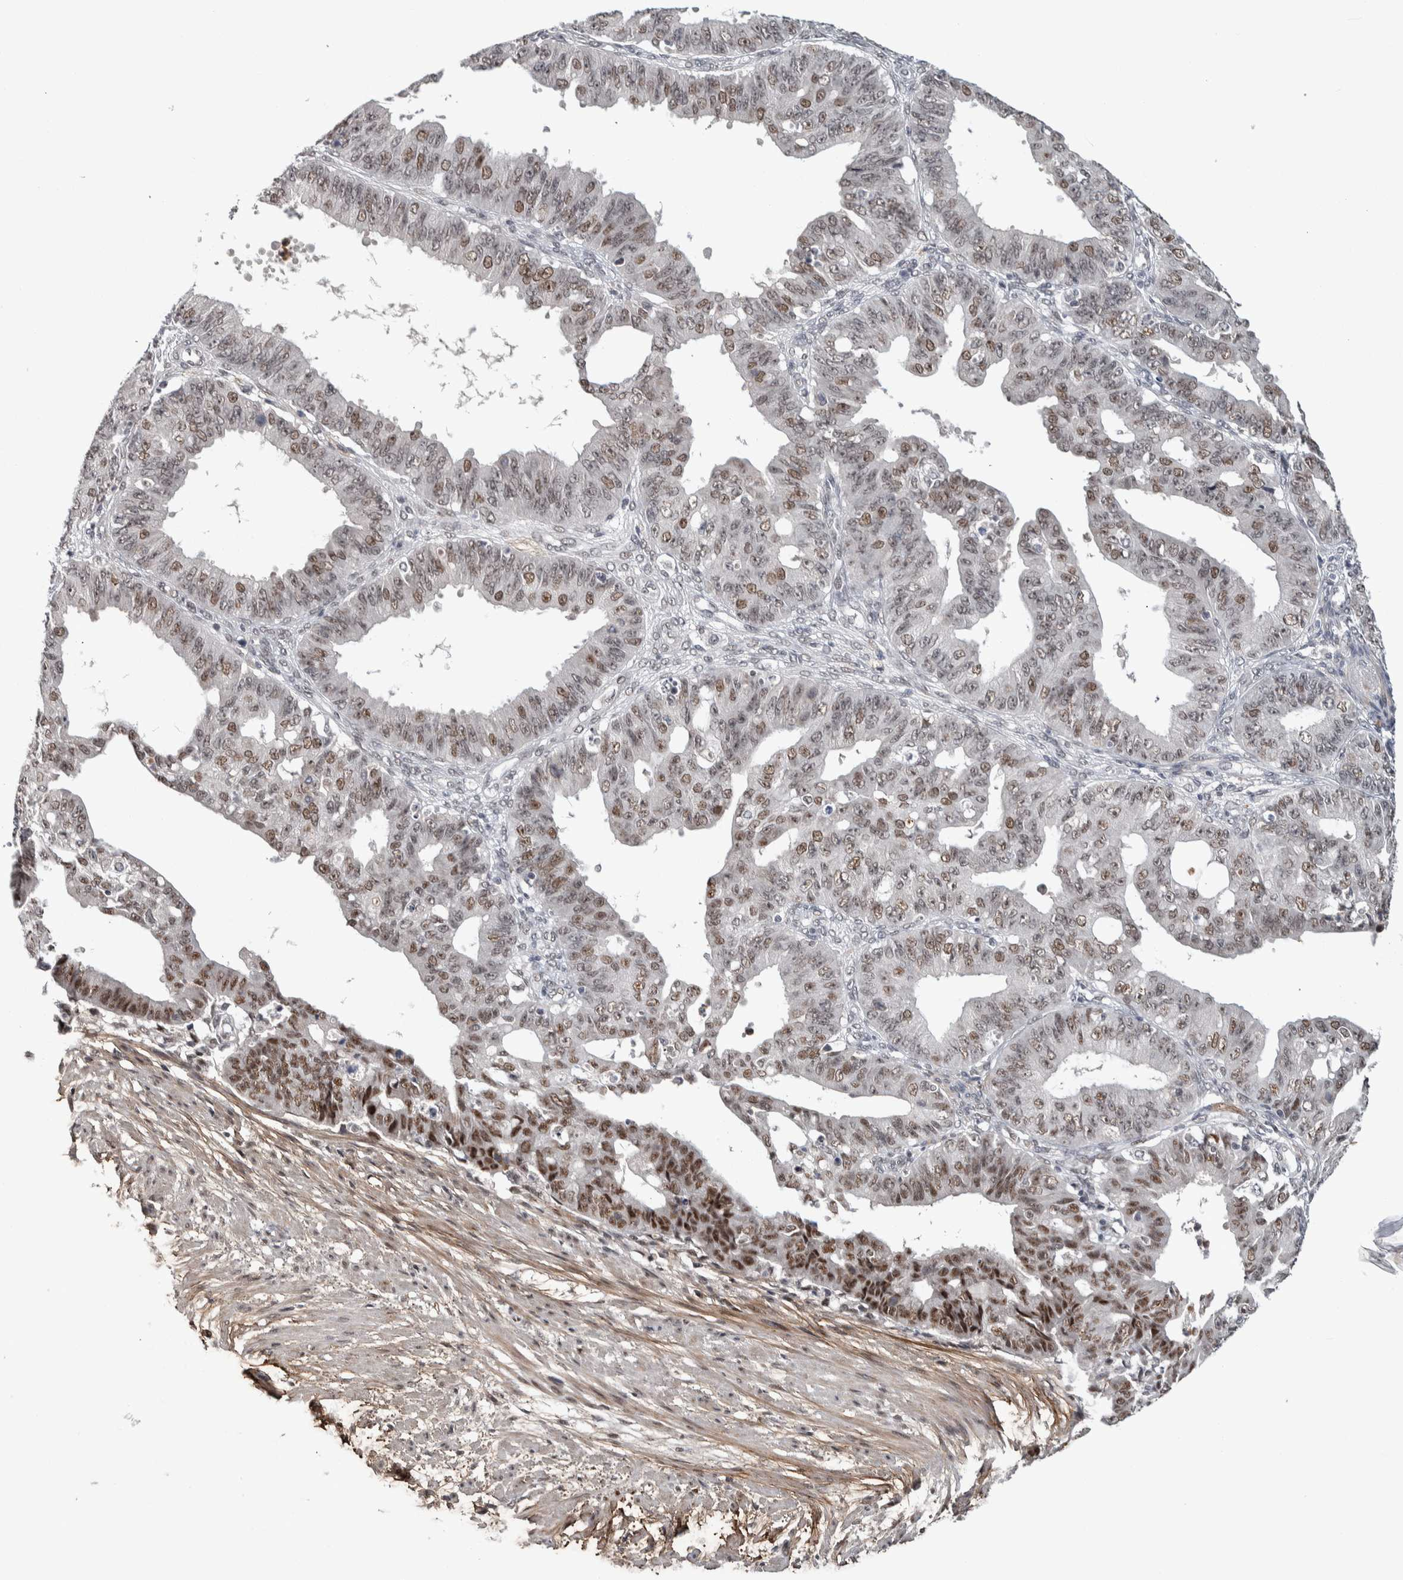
{"staining": {"intensity": "moderate", "quantity": ">75%", "location": "nuclear"}, "tissue": "ovarian cancer", "cell_type": "Tumor cells", "image_type": "cancer", "snomed": [{"axis": "morphology", "description": "Carcinoma, endometroid"}, {"axis": "topography", "description": "Ovary"}], "caption": "Immunohistochemical staining of human ovarian endometroid carcinoma demonstrates medium levels of moderate nuclear expression in about >75% of tumor cells.", "gene": "ASPN", "patient": {"sex": "female", "age": 42}}